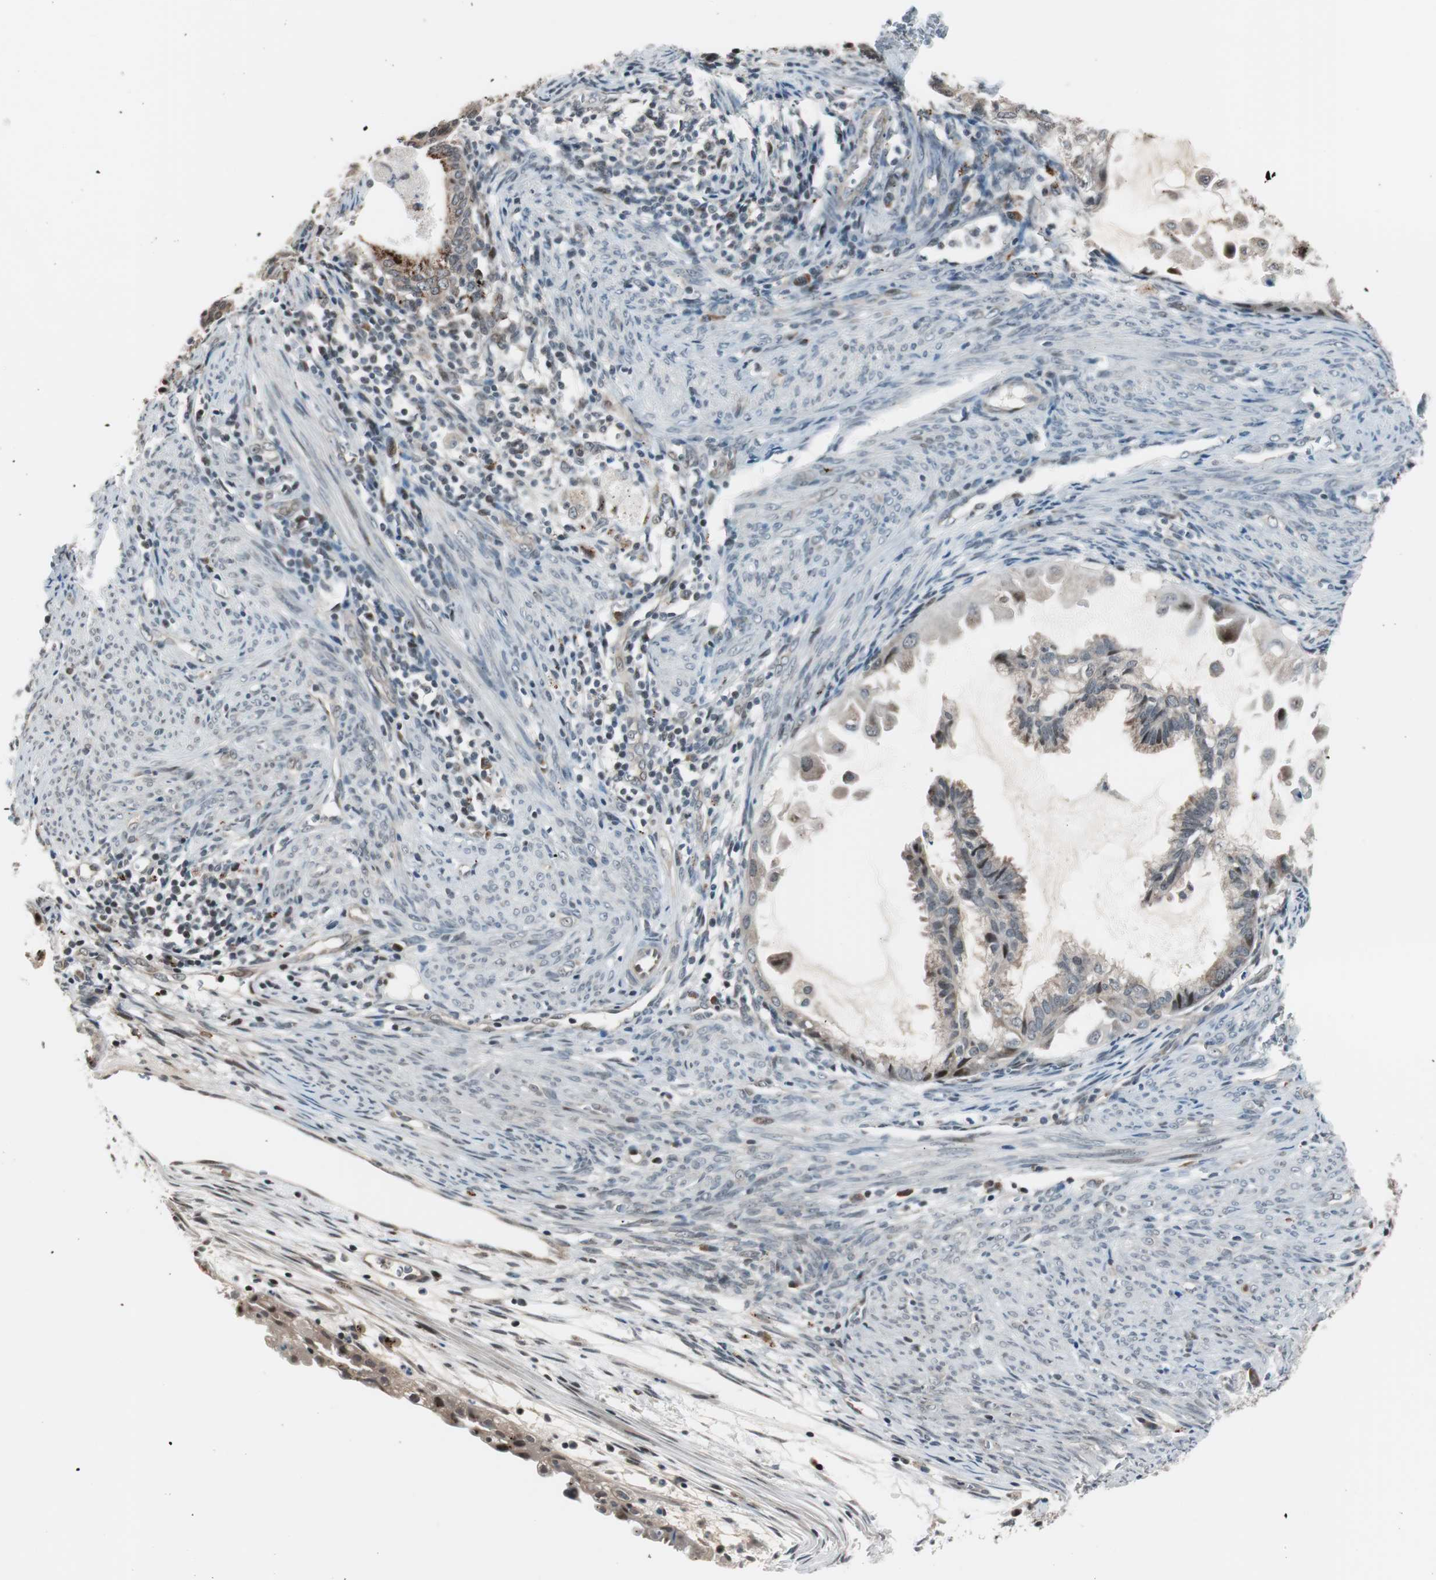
{"staining": {"intensity": "moderate", "quantity": "25%-75%", "location": "cytoplasmic/membranous,nuclear"}, "tissue": "cervical cancer", "cell_type": "Tumor cells", "image_type": "cancer", "snomed": [{"axis": "morphology", "description": "Normal tissue, NOS"}, {"axis": "morphology", "description": "Adenocarcinoma, NOS"}, {"axis": "topography", "description": "Cervix"}, {"axis": "topography", "description": "Endometrium"}], "caption": "Immunohistochemistry micrograph of neoplastic tissue: cervical cancer stained using IHC reveals medium levels of moderate protein expression localized specifically in the cytoplasmic/membranous and nuclear of tumor cells, appearing as a cytoplasmic/membranous and nuclear brown color.", "gene": "BOLA1", "patient": {"sex": "female", "age": 86}}